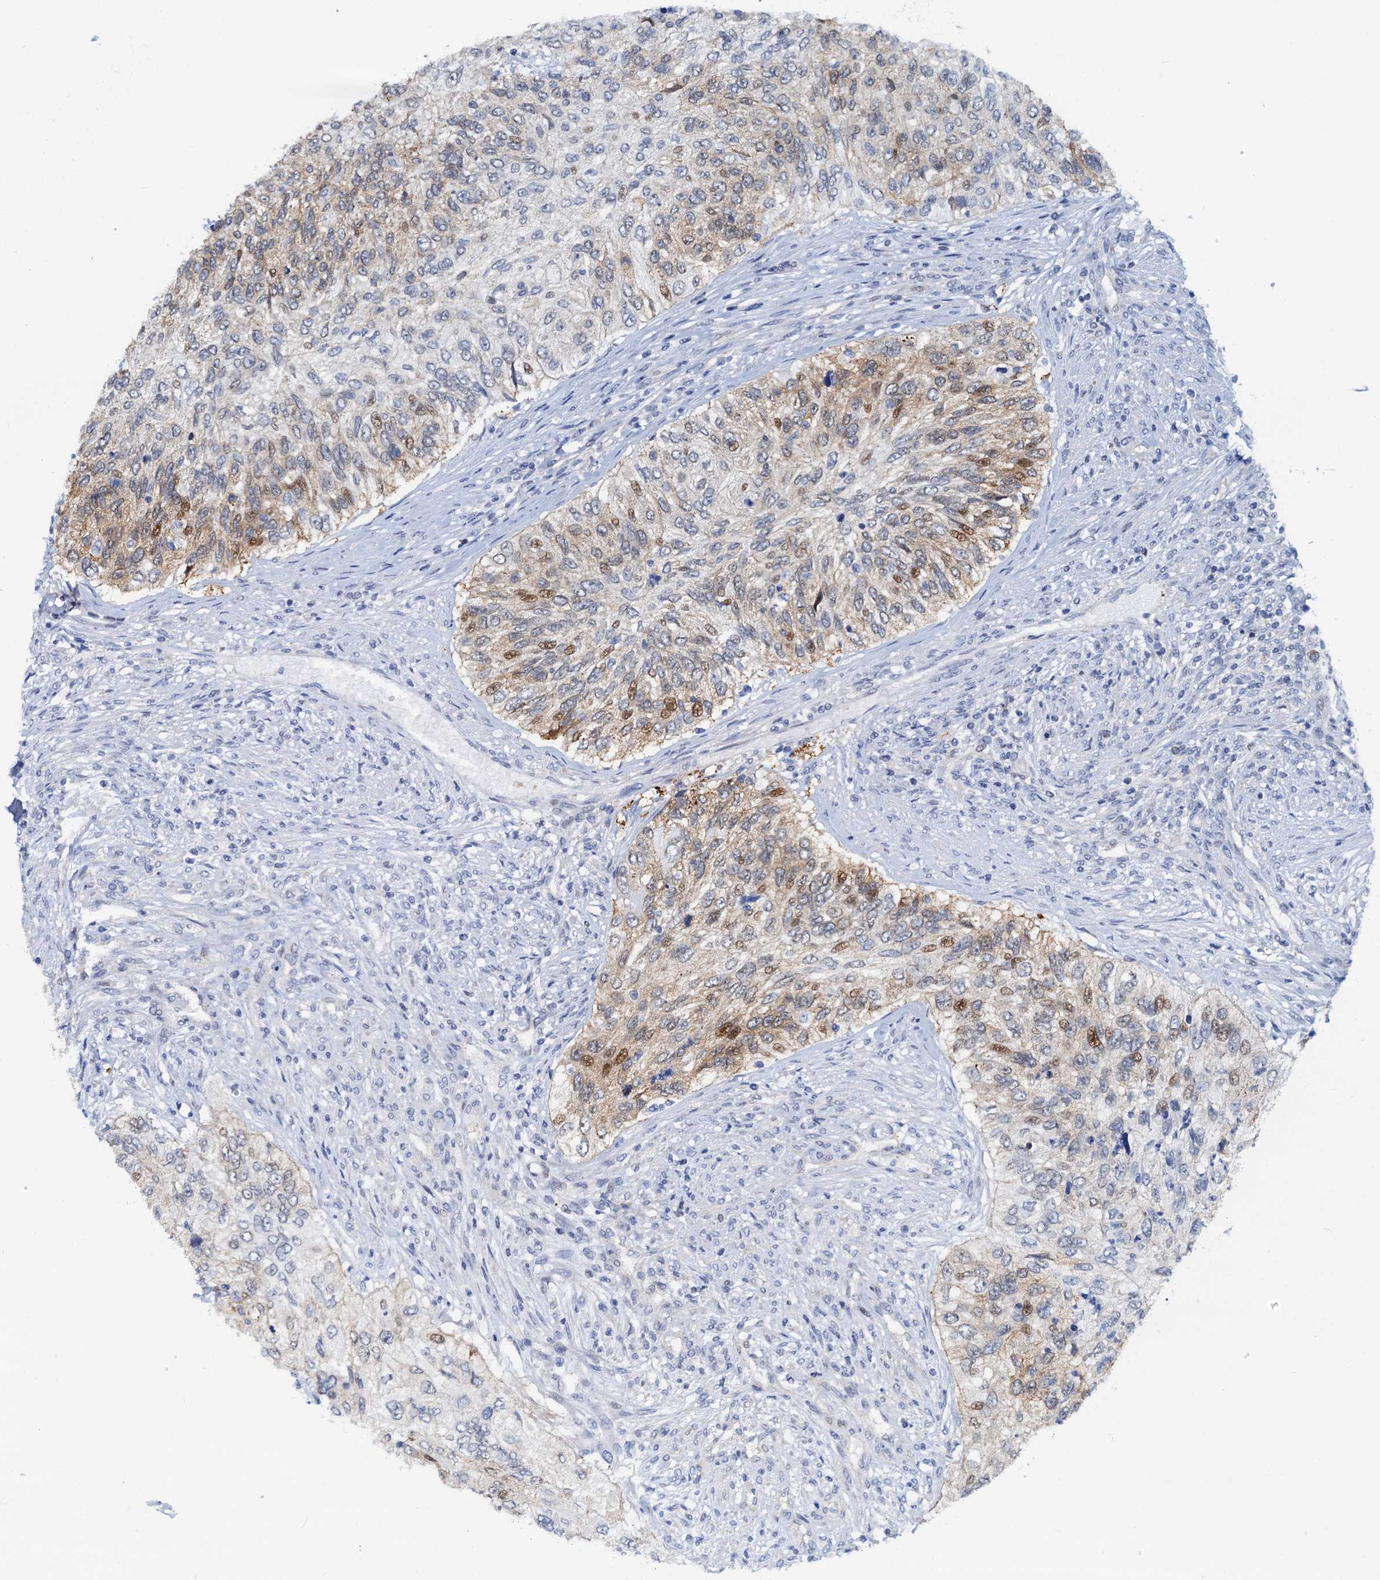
{"staining": {"intensity": "moderate", "quantity": "<25%", "location": "nuclear"}, "tissue": "urothelial cancer", "cell_type": "Tumor cells", "image_type": "cancer", "snomed": [{"axis": "morphology", "description": "Urothelial carcinoma, High grade"}, {"axis": "topography", "description": "Urinary bladder"}], "caption": "Protein staining reveals moderate nuclear staining in approximately <25% of tumor cells in urothelial cancer. (IHC, brightfield microscopy, high magnification).", "gene": "PTGES3", "patient": {"sex": "female", "age": 60}}